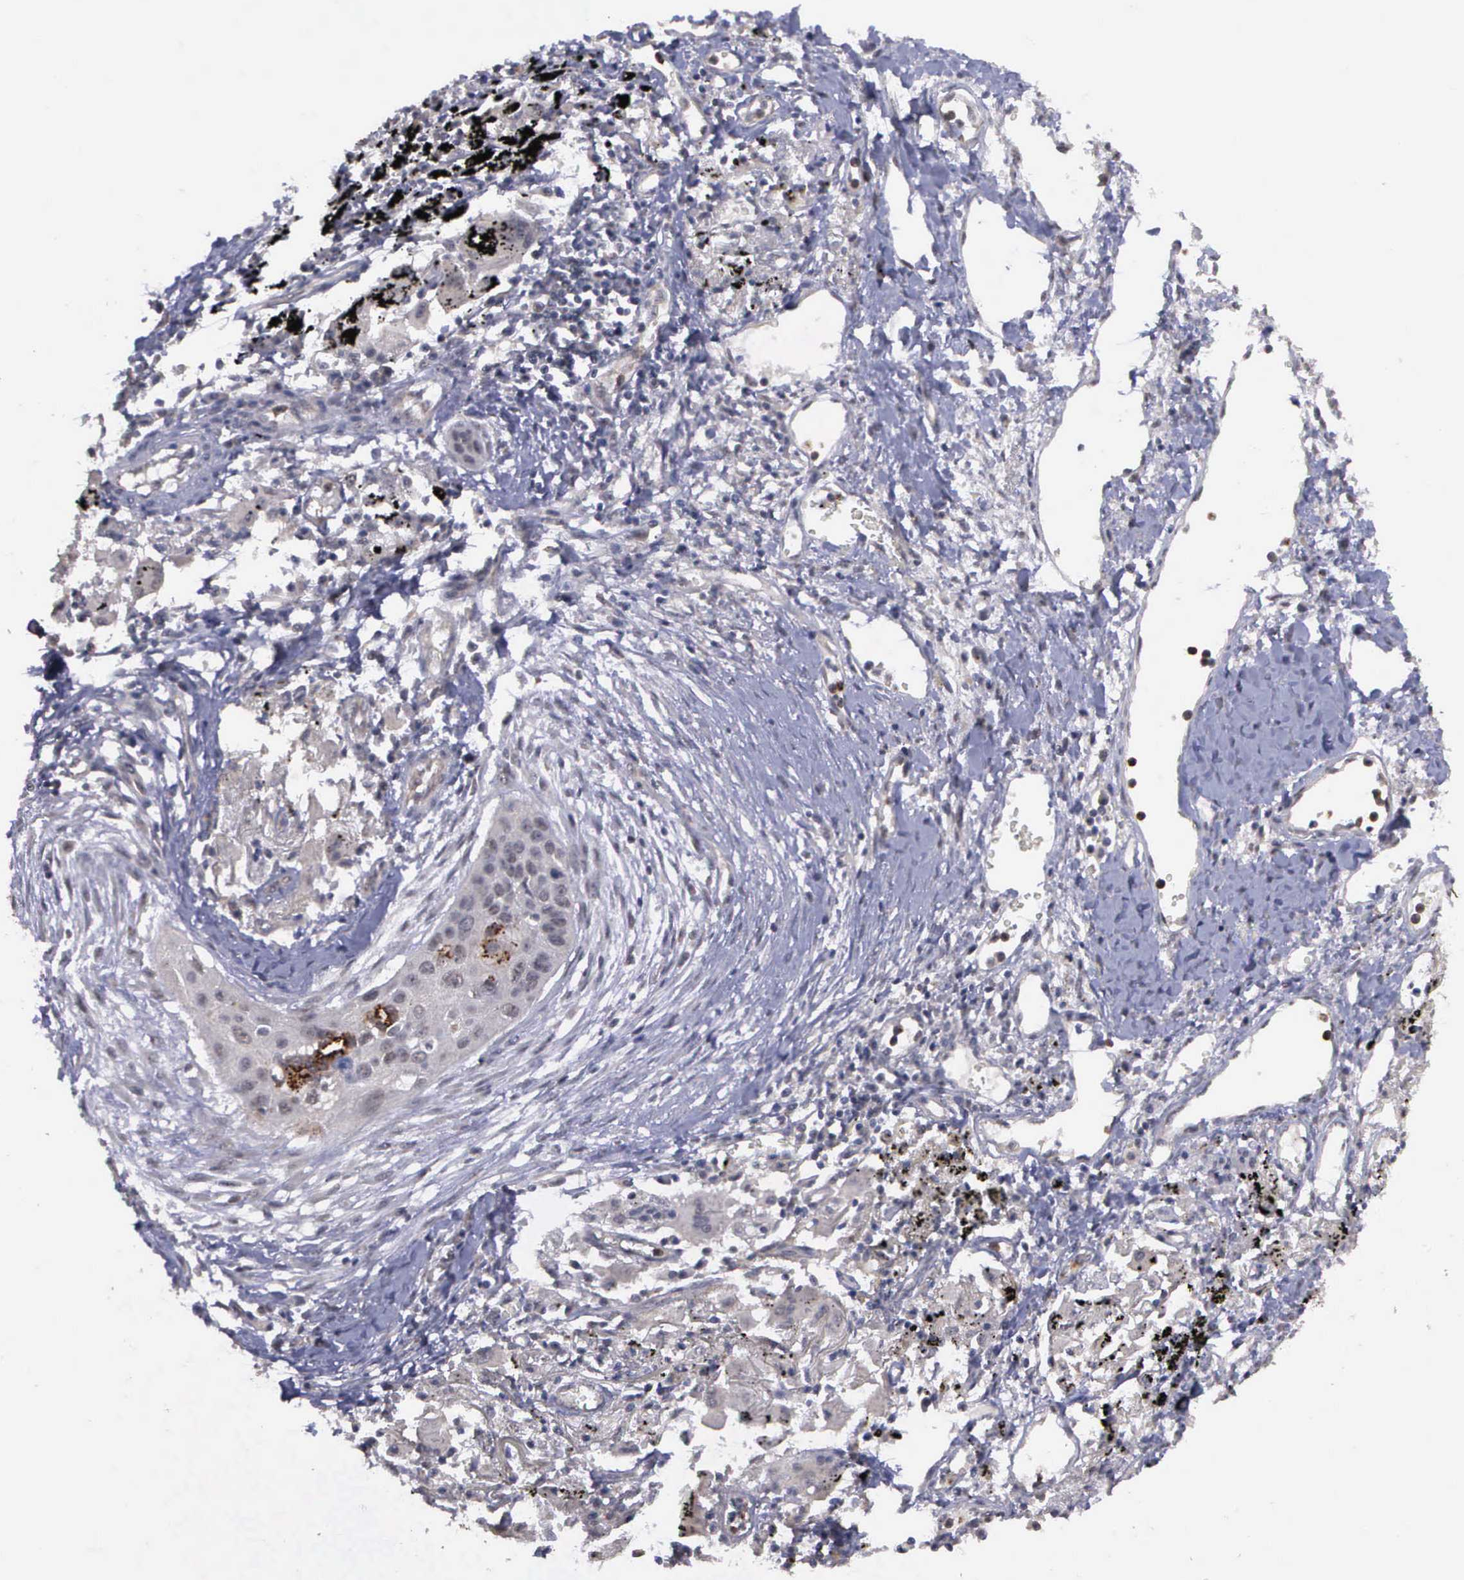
{"staining": {"intensity": "weak", "quantity": "25%-75%", "location": "cytoplasmic/membranous,nuclear"}, "tissue": "lung cancer", "cell_type": "Tumor cells", "image_type": "cancer", "snomed": [{"axis": "morphology", "description": "Squamous cell carcinoma, NOS"}, {"axis": "topography", "description": "Lung"}], "caption": "Squamous cell carcinoma (lung) tissue shows weak cytoplasmic/membranous and nuclear expression in about 25%-75% of tumor cells", "gene": "MAP3K9", "patient": {"sex": "male", "age": 71}}